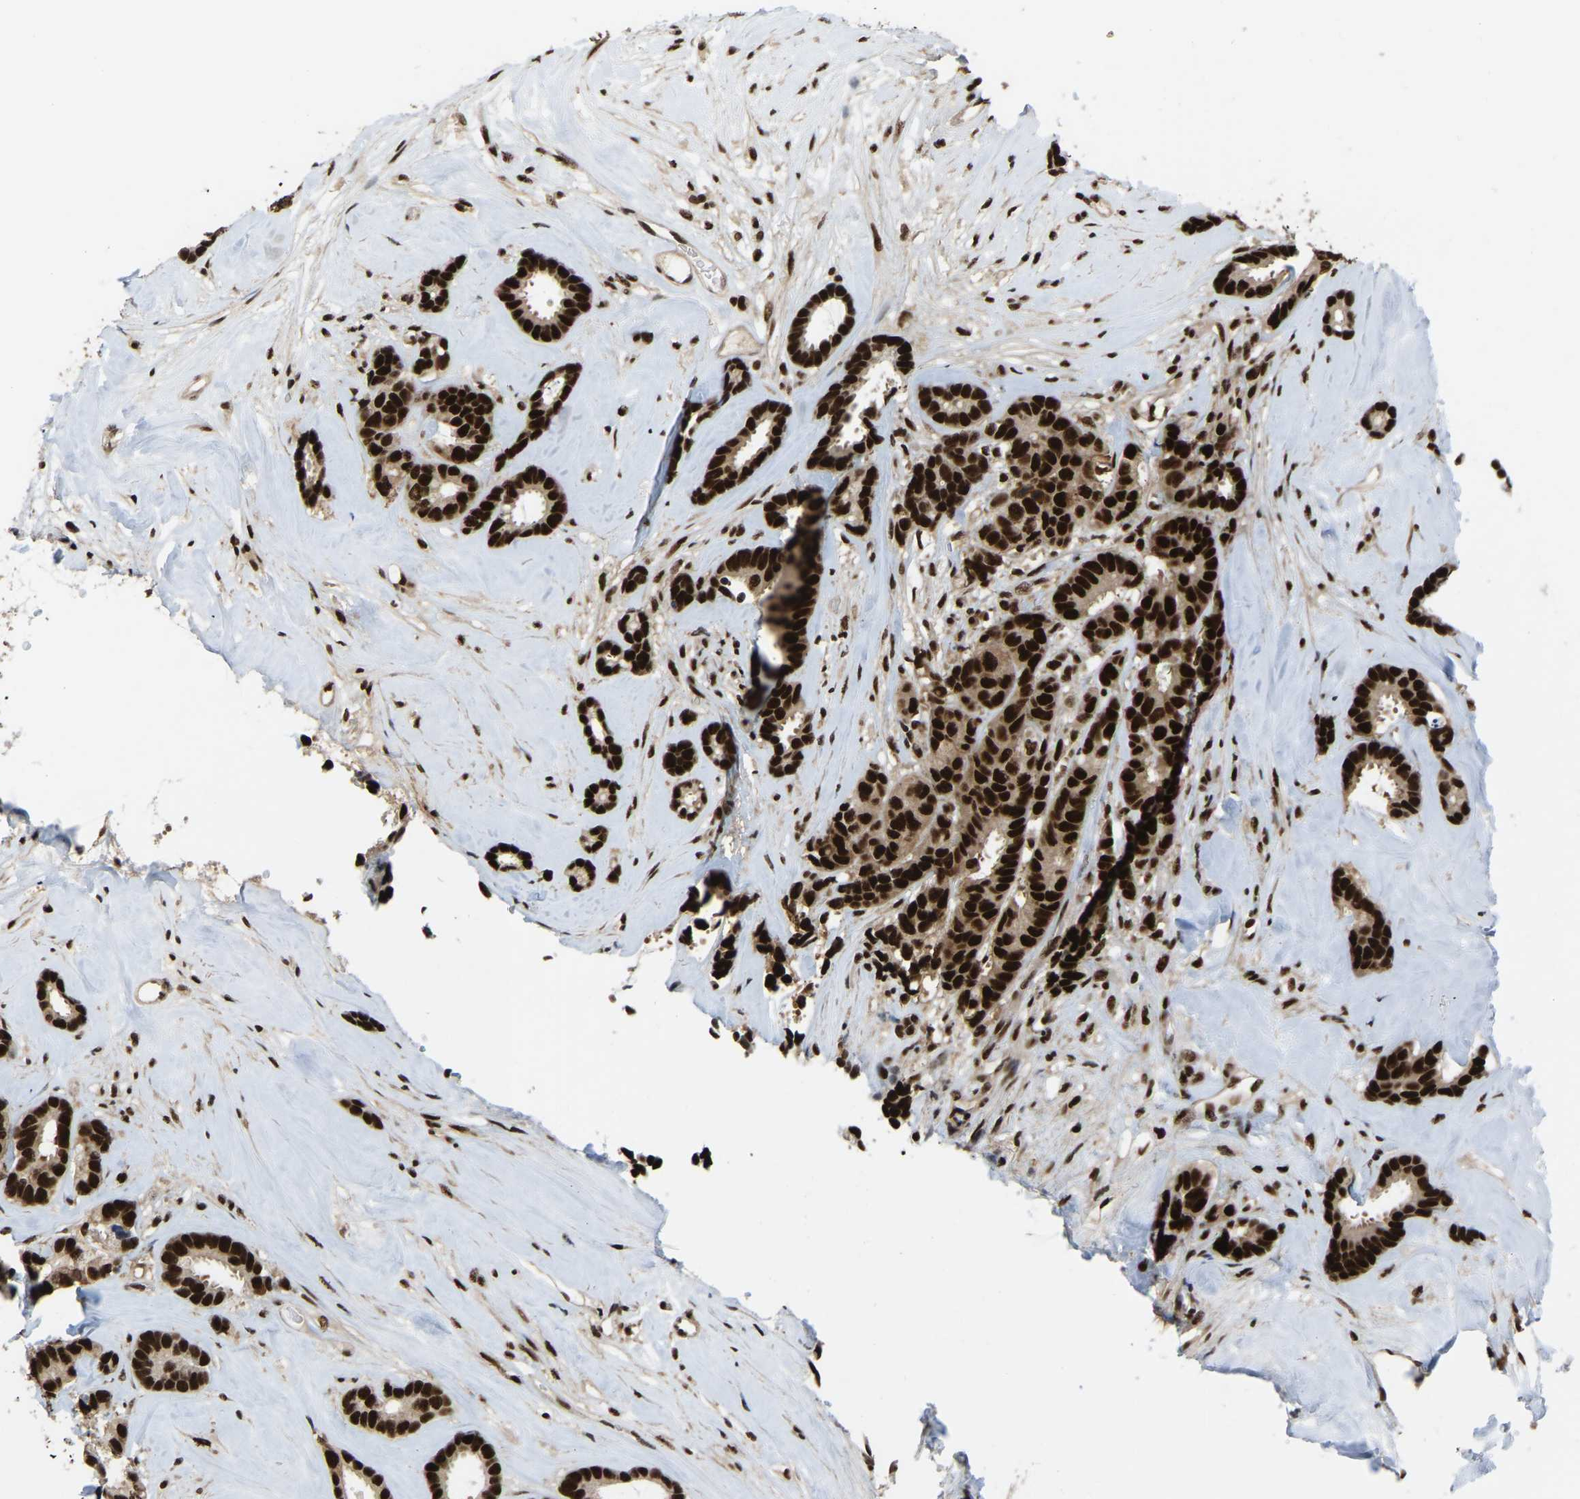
{"staining": {"intensity": "strong", "quantity": ">75%", "location": "nuclear"}, "tissue": "breast cancer", "cell_type": "Tumor cells", "image_type": "cancer", "snomed": [{"axis": "morphology", "description": "Duct carcinoma"}, {"axis": "topography", "description": "Breast"}], "caption": "Brown immunohistochemical staining in human breast cancer (invasive ductal carcinoma) shows strong nuclear positivity in approximately >75% of tumor cells. The staining was performed using DAB (3,3'-diaminobenzidine) to visualize the protein expression in brown, while the nuclei were stained in blue with hematoxylin (Magnification: 20x).", "gene": "TBL1XR1", "patient": {"sex": "female", "age": 87}}